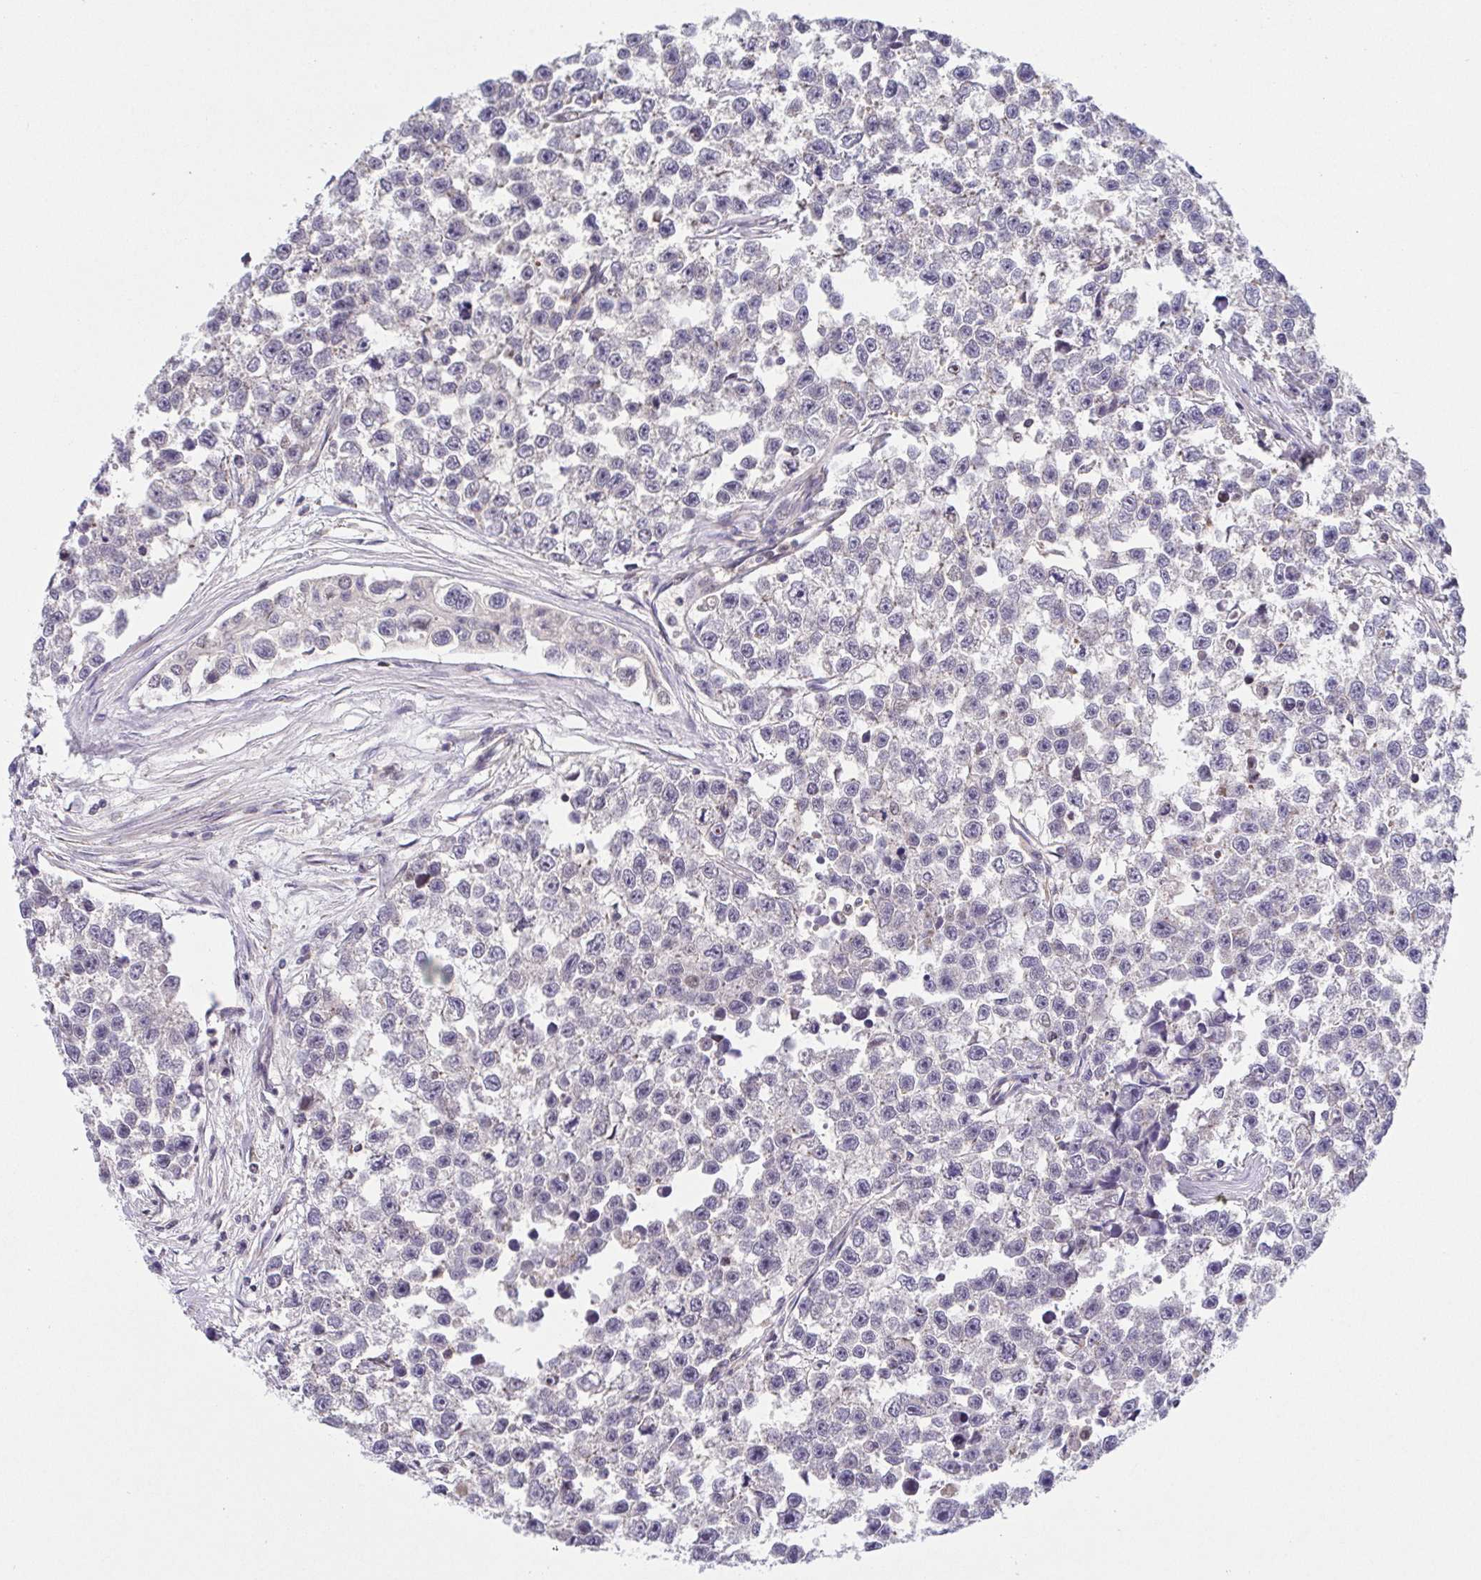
{"staining": {"intensity": "negative", "quantity": "none", "location": "none"}, "tissue": "testis cancer", "cell_type": "Tumor cells", "image_type": "cancer", "snomed": [{"axis": "morphology", "description": "Seminoma, NOS"}, {"axis": "topography", "description": "Testis"}], "caption": "This is a histopathology image of immunohistochemistry staining of testis seminoma, which shows no positivity in tumor cells.", "gene": "PREPL", "patient": {"sex": "male", "age": 26}}